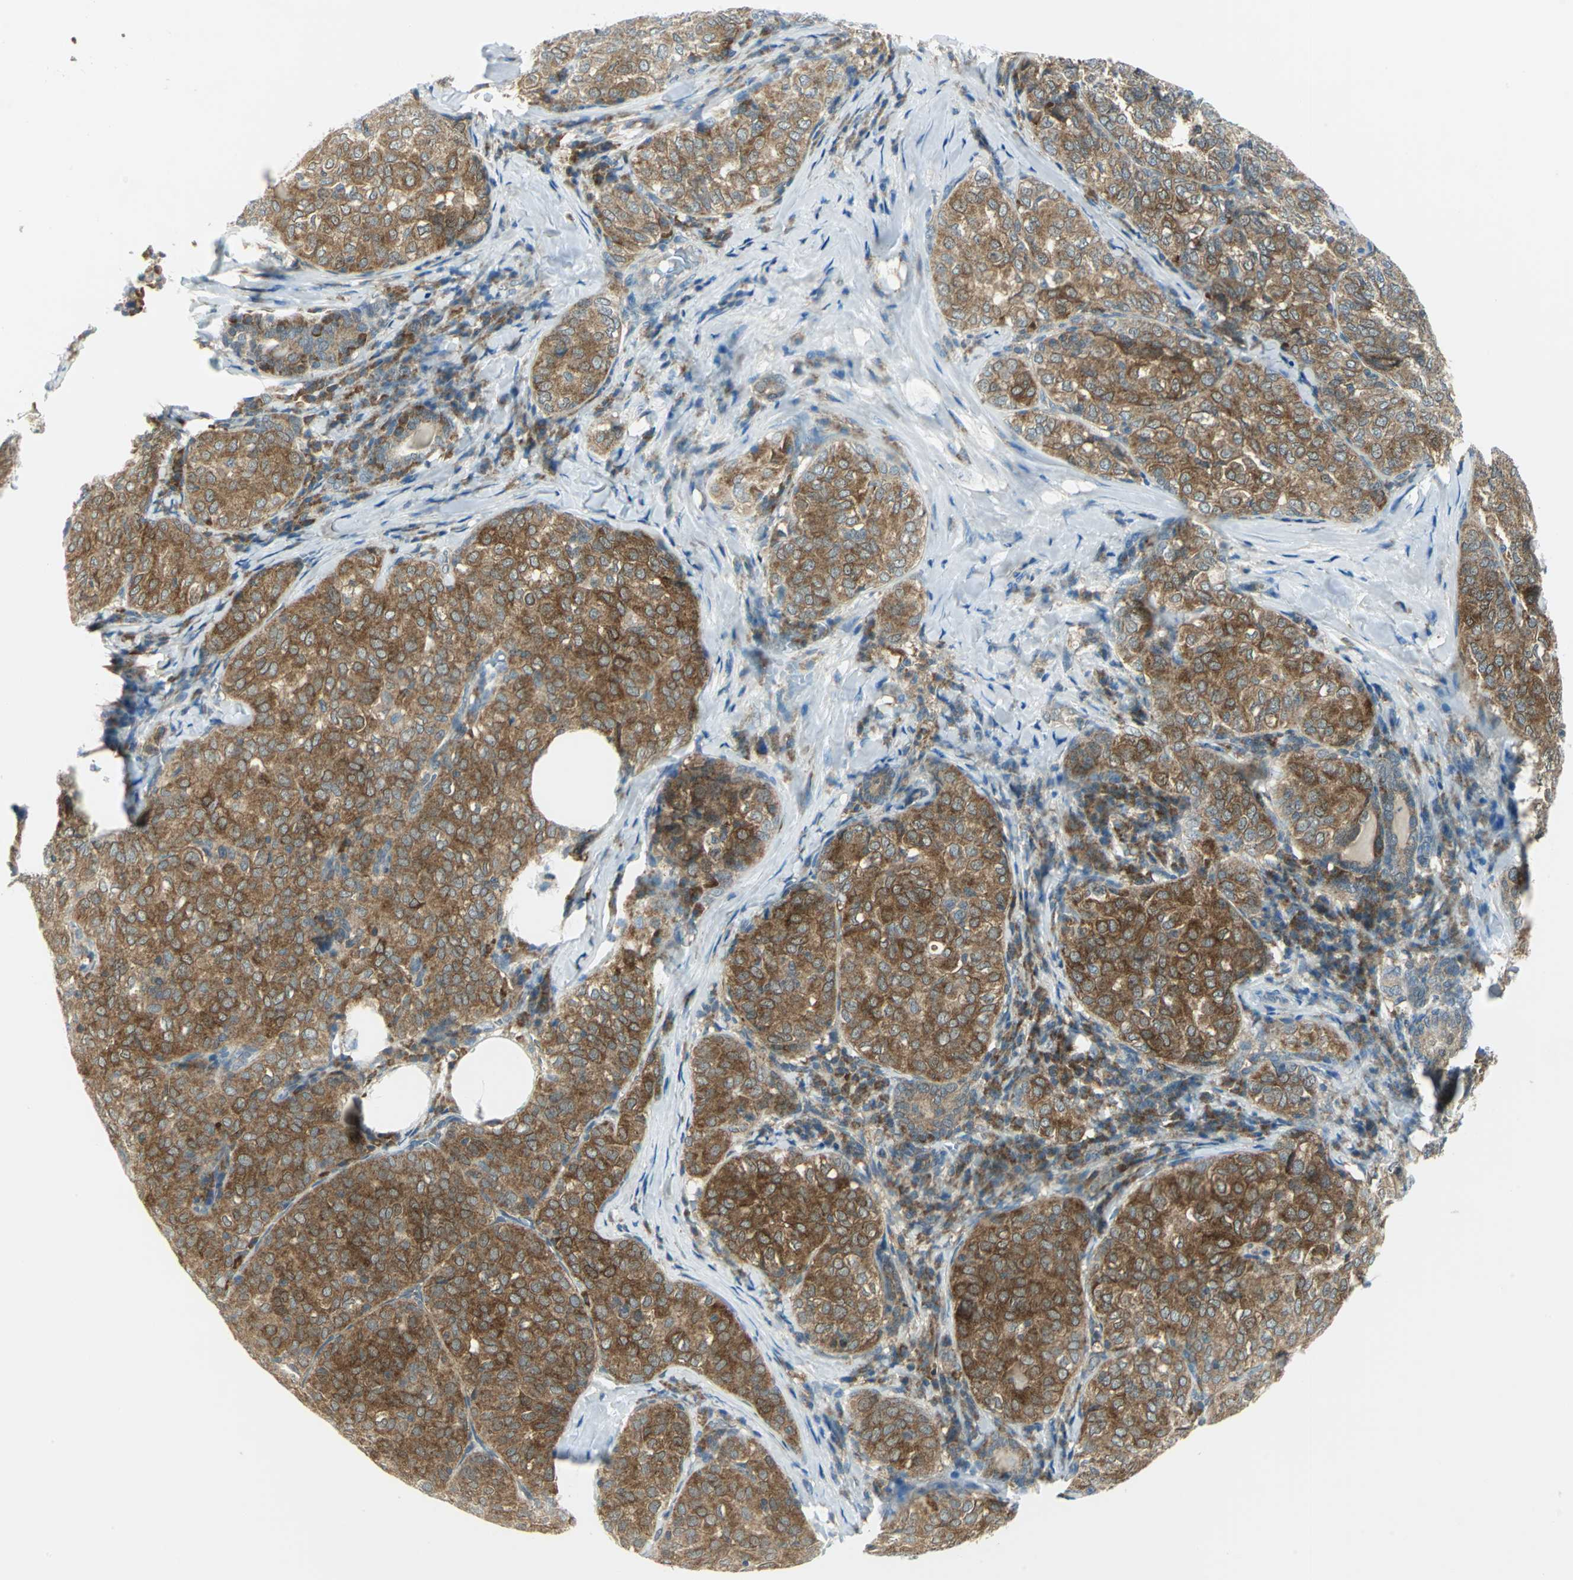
{"staining": {"intensity": "strong", "quantity": ">75%", "location": "cytoplasmic/membranous"}, "tissue": "thyroid cancer", "cell_type": "Tumor cells", "image_type": "cancer", "snomed": [{"axis": "morphology", "description": "Papillary adenocarcinoma, NOS"}, {"axis": "topography", "description": "Thyroid gland"}], "caption": "An image showing strong cytoplasmic/membranous staining in approximately >75% of tumor cells in thyroid papillary adenocarcinoma, as visualized by brown immunohistochemical staining.", "gene": "ALDOA", "patient": {"sex": "female", "age": 30}}